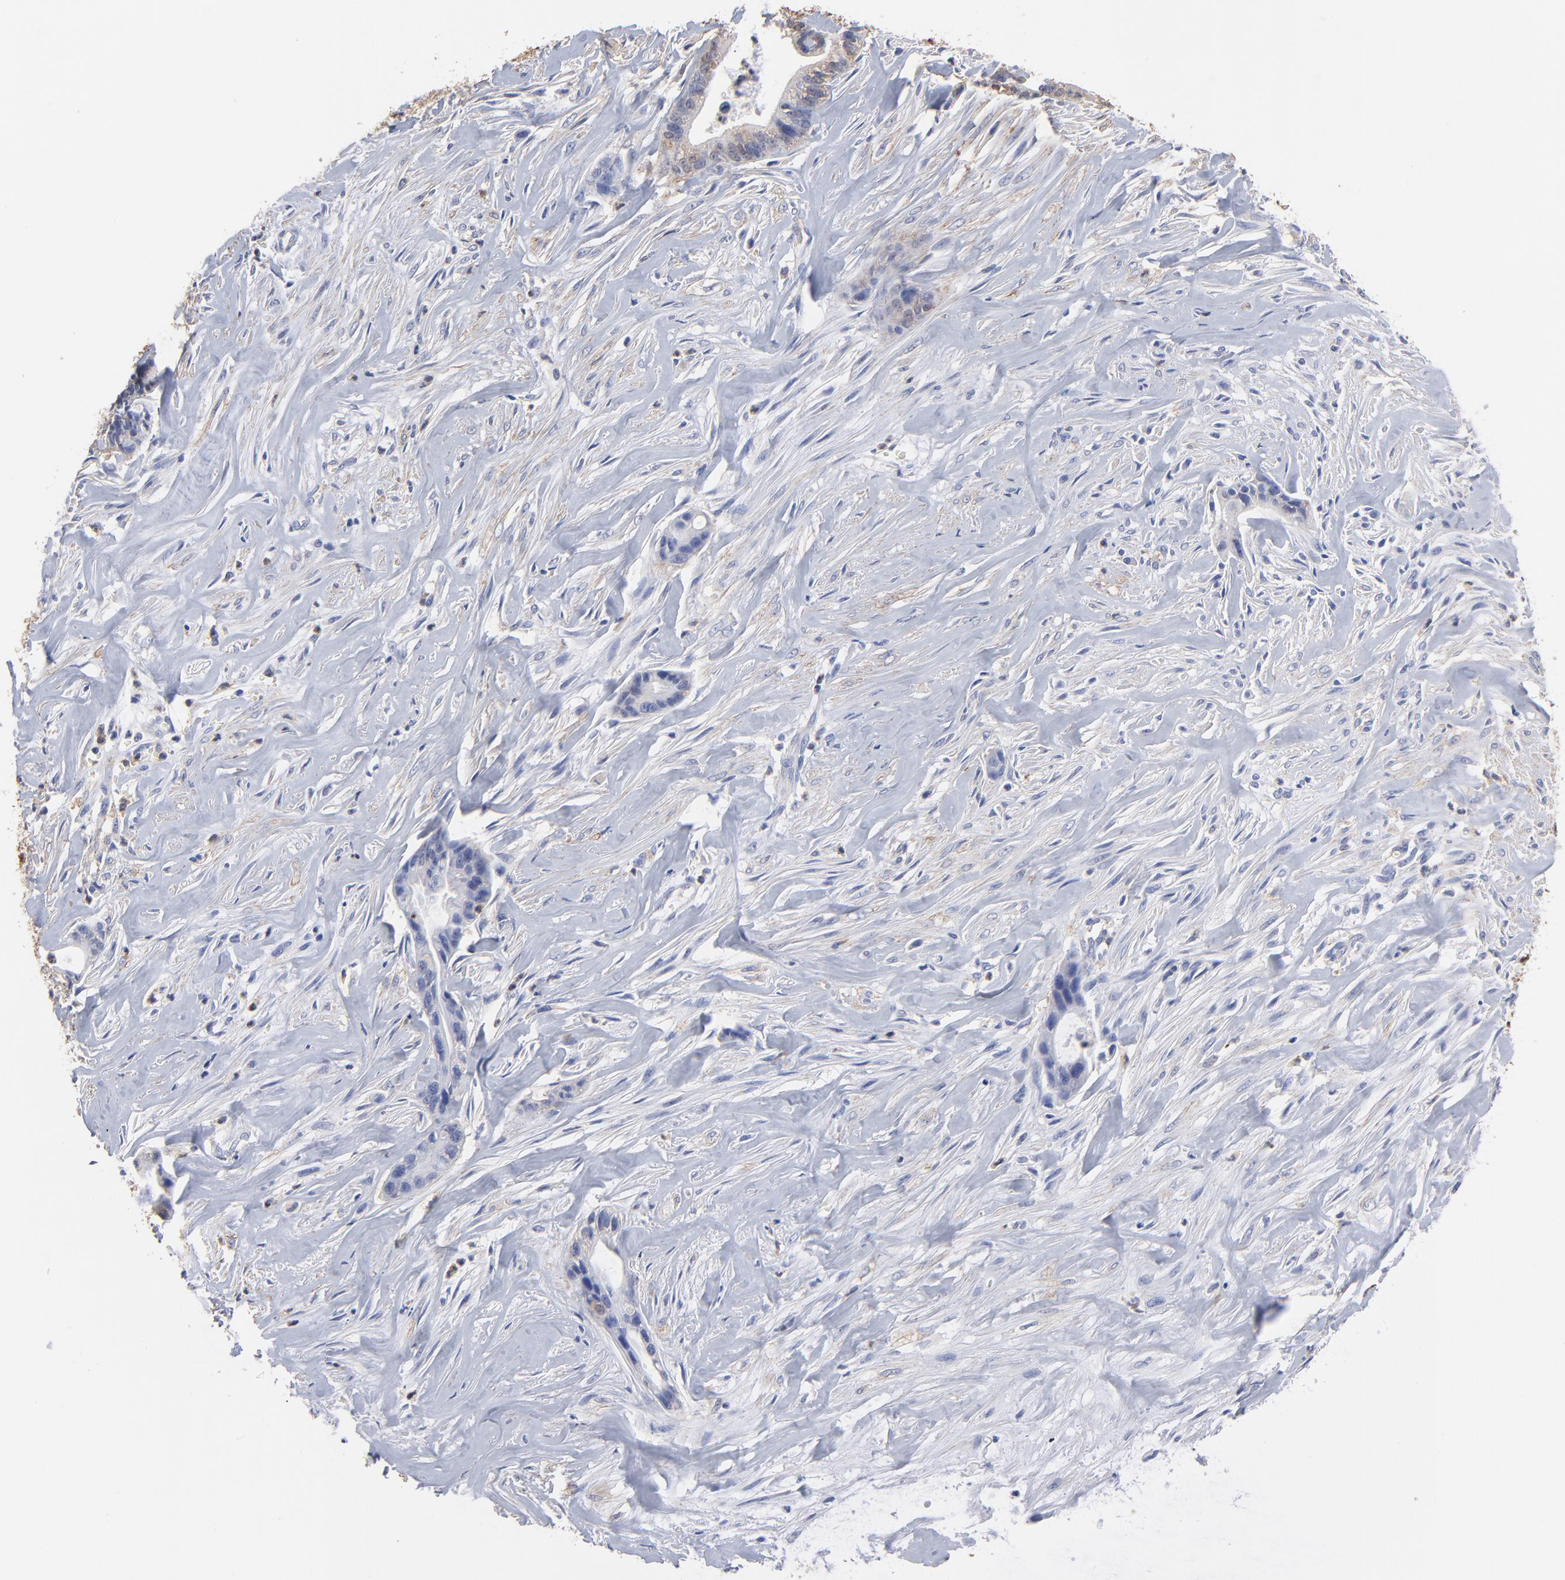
{"staining": {"intensity": "weak", "quantity": ">75%", "location": "cytoplasmic/membranous,nuclear"}, "tissue": "liver cancer", "cell_type": "Tumor cells", "image_type": "cancer", "snomed": [{"axis": "morphology", "description": "Cholangiocarcinoma"}, {"axis": "topography", "description": "Liver"}], "caption": "An immunohistochemistry image of tumor tissue is shown. Protein staining in brown labels weak cytoplasmic/membranous and nuclear positivity in liver cancer (cholangiocarcinoma) within tumor cells.", "gene": "ASL", "patient": {"sex": "female", "age": 55}}